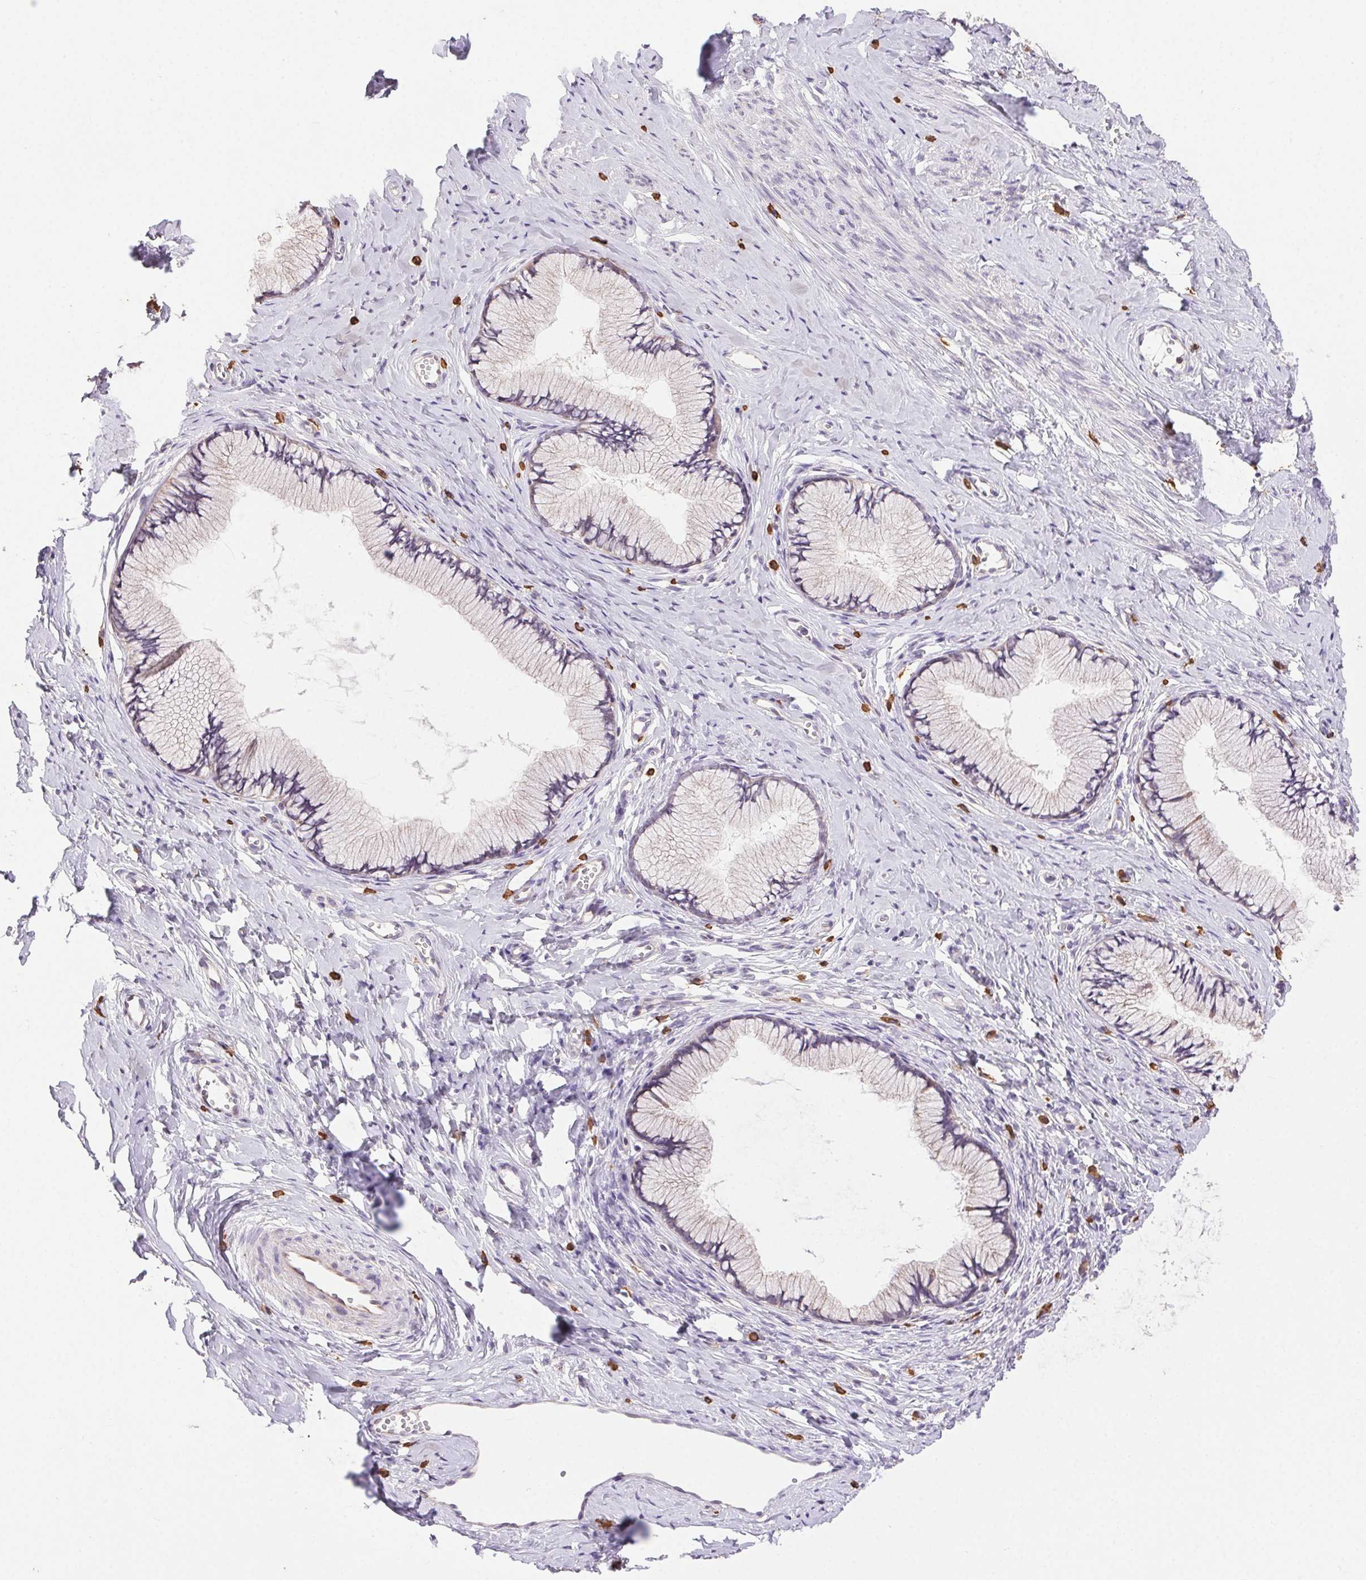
{"staining": {"intensity": "negative", "quantity": "none", "location": "none"}, "tissue": "cervix", "cell_type": "Glandular cells", "image_type": "normal", "snomed": [{"axis": "morphology", "description": "Normal tissue, NOS"}, {"axis": "topography", "description": "Cervix"}], "caption": "This micrograph is of normal cervix stained with immunohistochemistry to label a protein in brown with the nuclei are counter-stained blue. There is no staining in glandular cells.", "gene": "SNX31", "patient": {"sex": "female", "age": 40}}